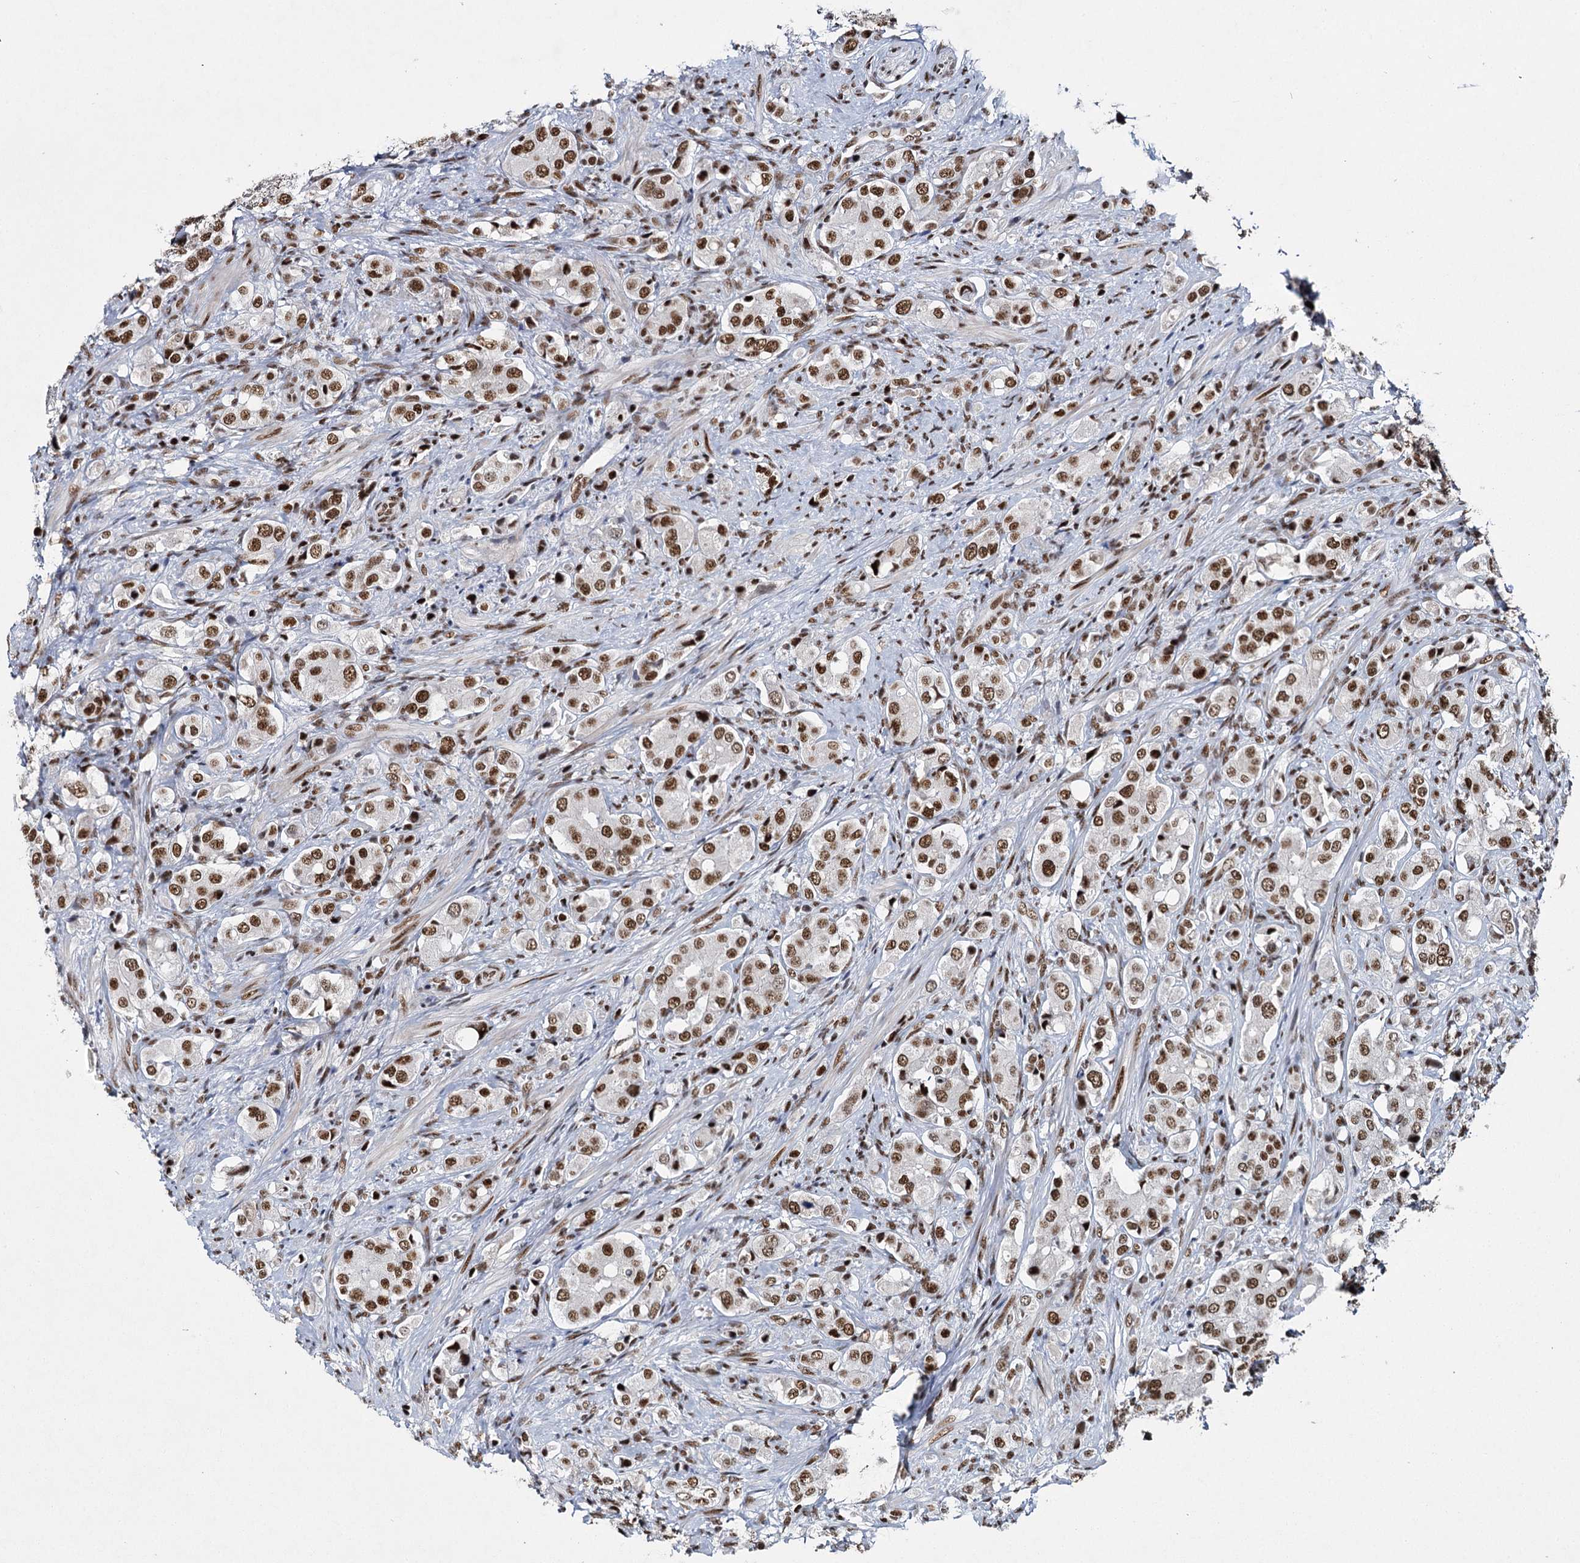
{"staining": {"intensity": "moderate", "quantity": ">75%", "location": "nuclear"}, "tissue": "prostate cancer", "cell_type": "Tumor cells", "image_type": "cancer", "snomed": [{"axis": "morphology", "description": "Adenocarcinoma, High grade"}, {"axis": "topography", "description": "Prostate"}], "caption": "Moderate nuclear staining for a protein is identified in approximately >75% of tumor cells of prostate adenocarcinoma (high-grade) using immunohistochemistry (IHC).", "gene": "SCAF8", "patient": {"sex": "male", "age": 65}}